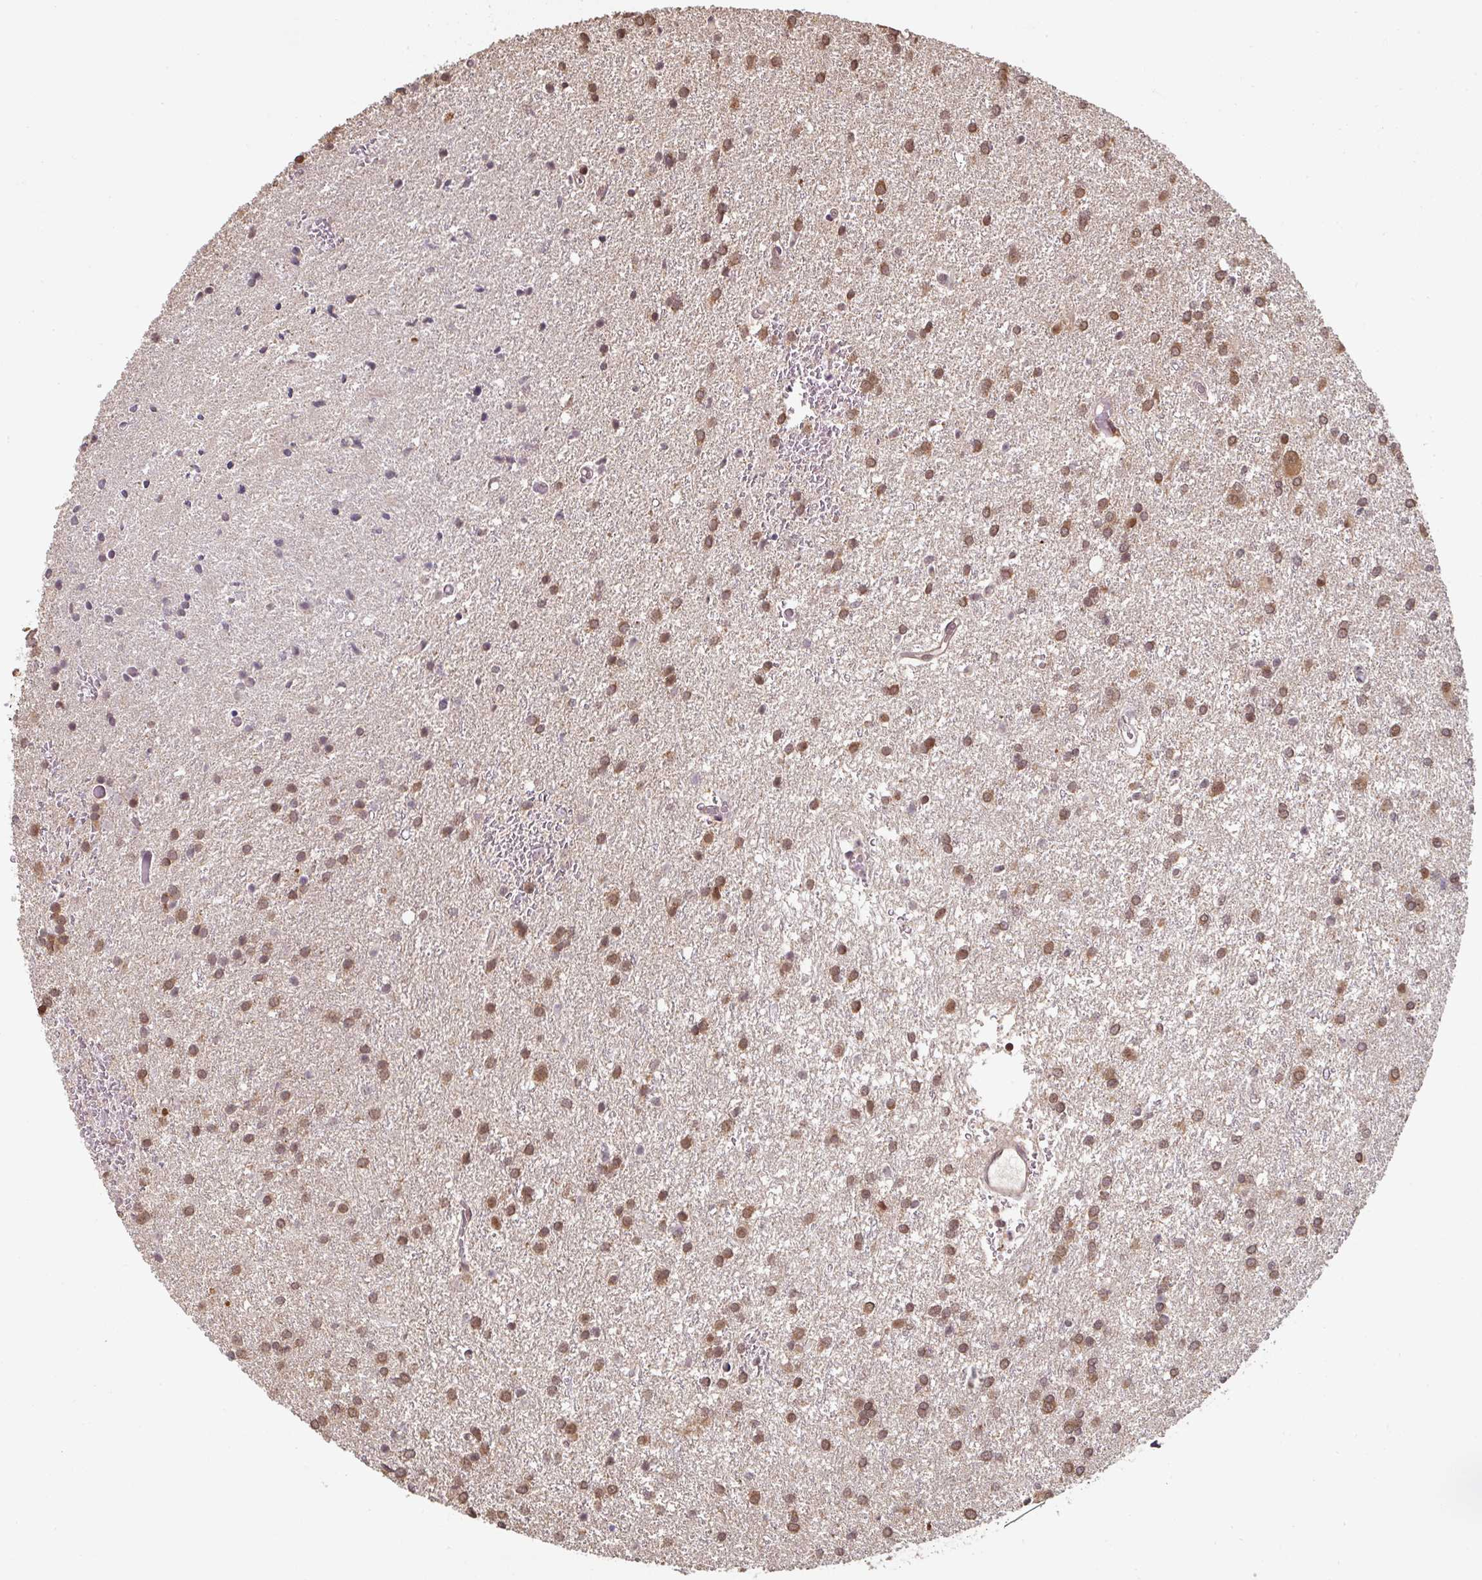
{"staining": {"intensity": "moderate", "quantity": "25%-75%", "location": "nuclear"}, "tissue": "glioma", "cell_type": "Tumor cells", "image_type": "cancer", "snomed": [{"axis": "morphology", "description": "Glioma, malignant, High grade"}, {"axis": "topography", "description": "Brain"}], "caption": "A medium amount of moderate nuclear positivity is seen in approximately 25%-75% of tumor cells in glioma tissue. (DAB = brown stain, brightfield microscopy at high magnification).", "gene": "ST13", "patient": {"sex": "female", "age": 50}}